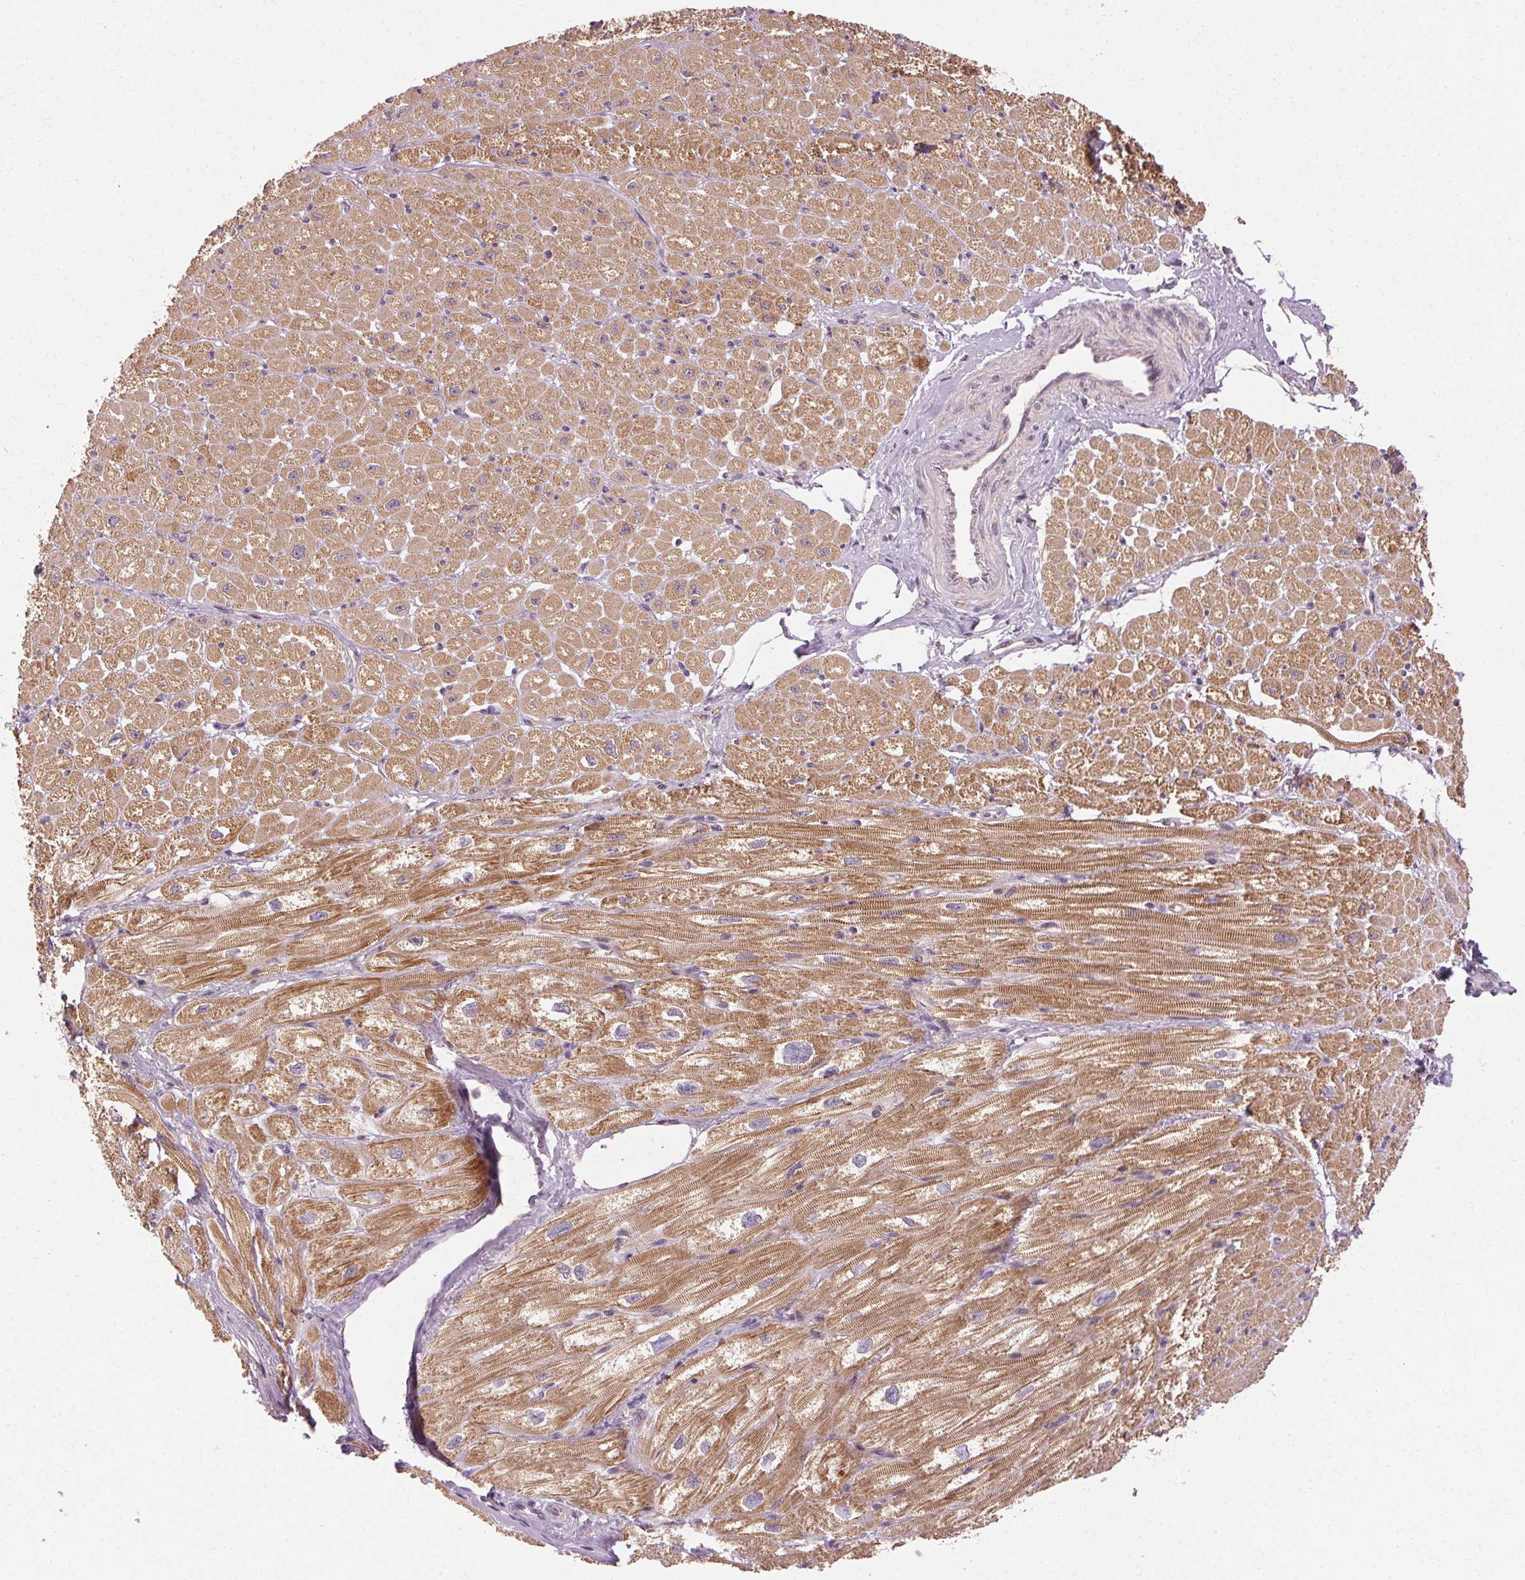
{"staining": {"intensity": "strong", "quantity": ">75%", "location": "cytoplasmic/membranous"}, "tissue": "heart muscle", "cell_type": "Cardiomyocytes", "image_type": "normal", "snomed": [{"axis": "morphology", "description": "Normal tissue, NOS"}, {"axis": "topography", "description": "Heart"}], "caption": "There is high levels of strong cytoplasmic/membranous positivity in cardiomyocytes of benign heart muscle, as demonstrated by immunohistochemical staining (brown color).", "gene": "REP15", "patient": {"sex": "female", "age": 62}}